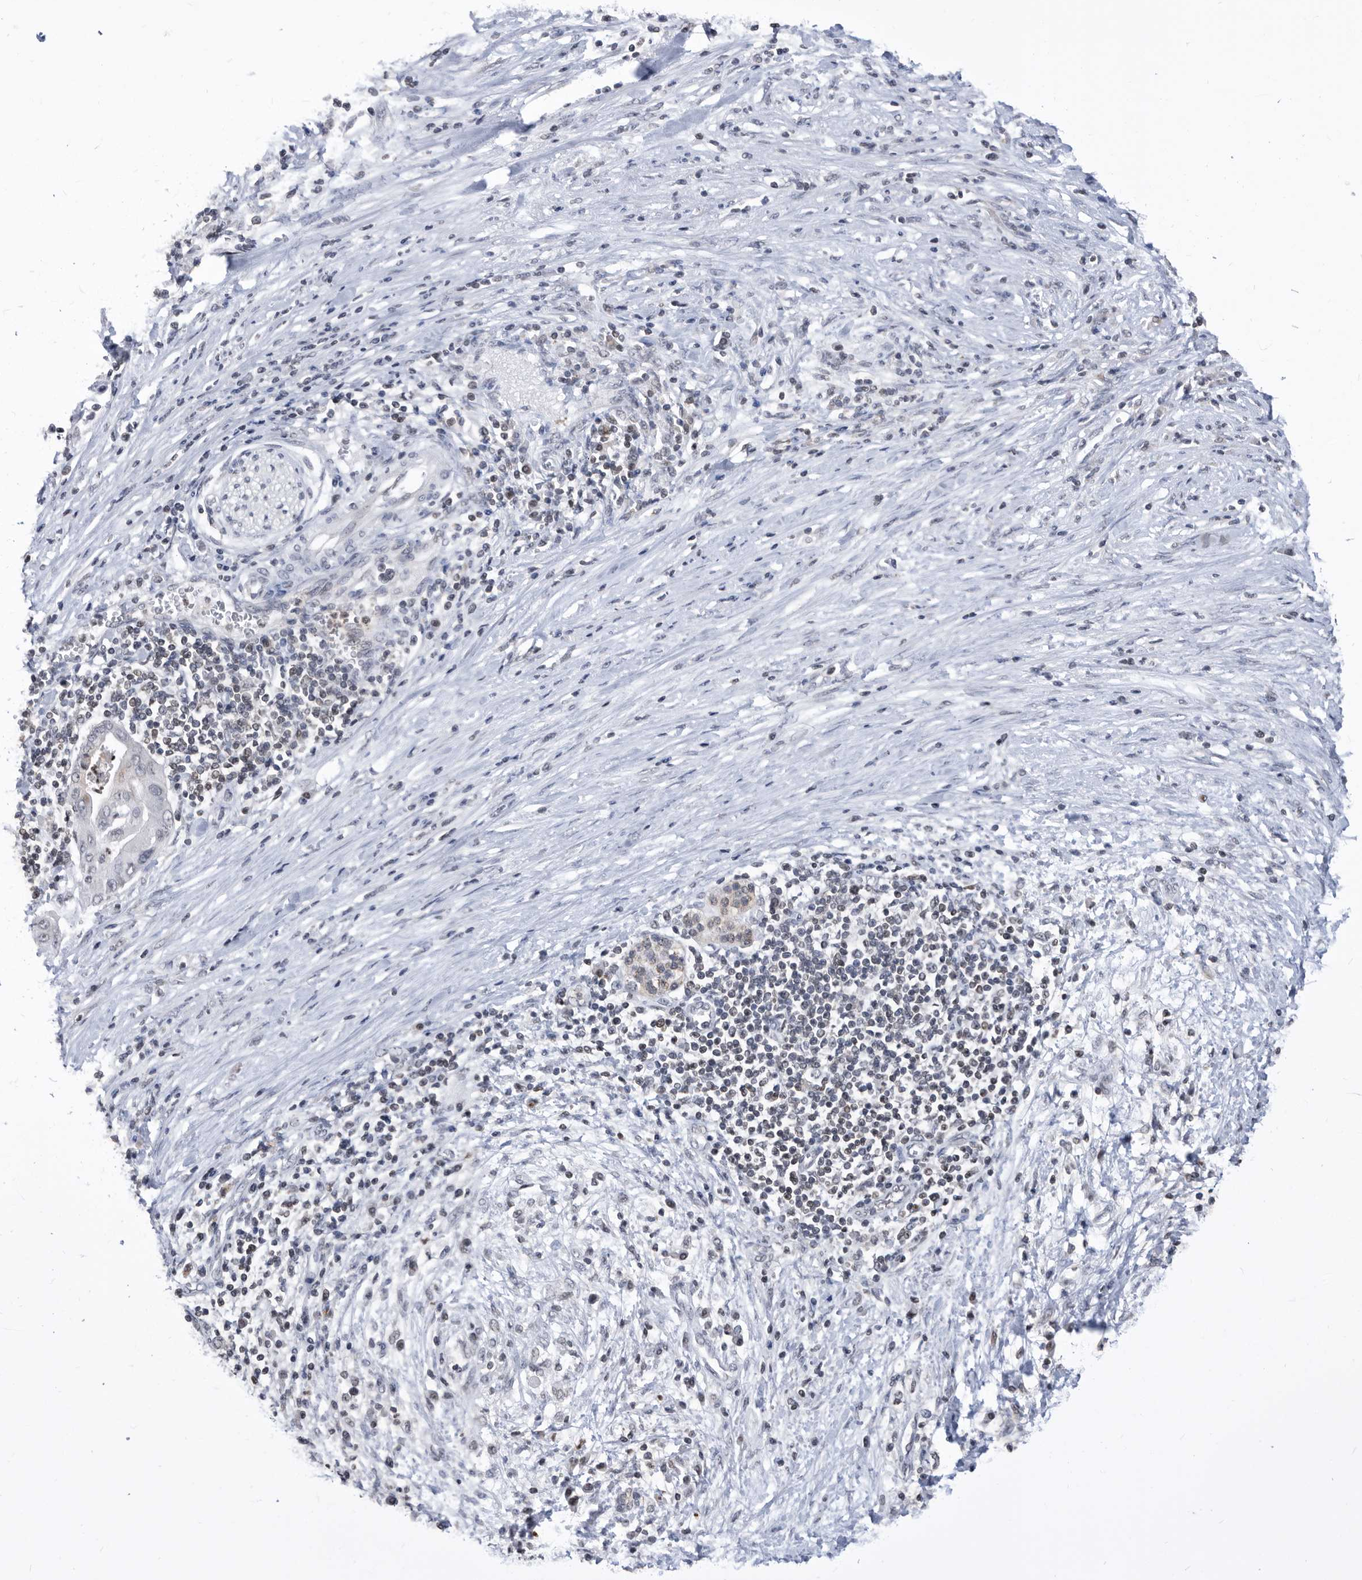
{"staining": {"intensity": "negative", "quantity": "none", "location": "none"}, "tissue": "pancreatic cancer", "cell_type": "Tumor cells", "image_type": "cancer", "snomed": [{"axis": "morphology", "description": "Adenocarcinoma, NOS"}, {"axis": "topography", "description": "Pancreas"}], "caption": "IHC of human pancreatic cancer (adenocarcinoma) demonstrates no expression in tumor cells.", "gene": "TSTD1", "patient": {"sex": "male", "age": 58}}